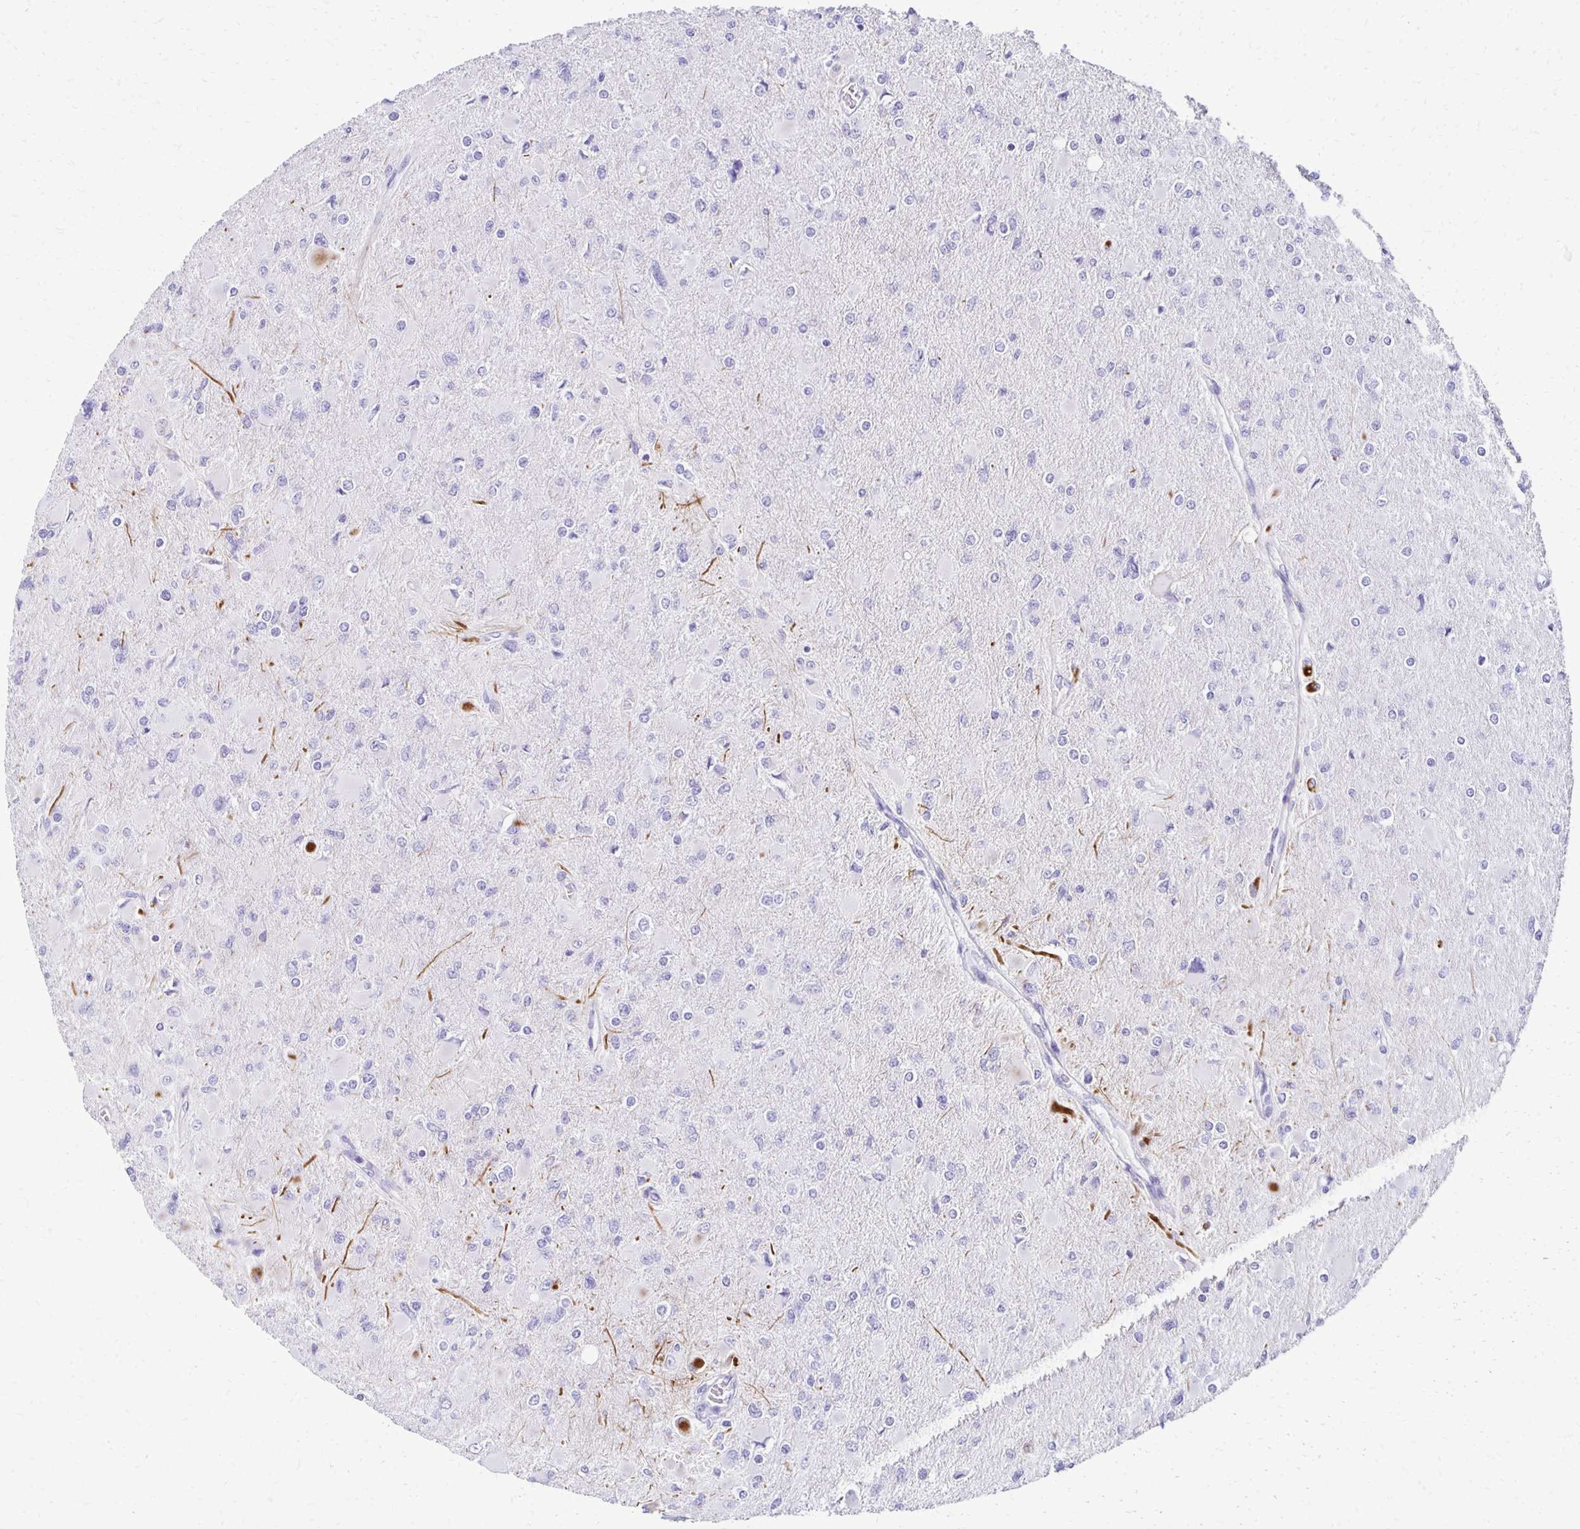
{"staining": {"intensity": "negative", "quantity": "none", "location": "none"}, "tissue": "glioma", "cell_type": "Tumor cells", "image_type": "cancer", "snomed": [{"axis": "morphology", "description": "Glioma, malignant, High grade"}, {"axis": "topography", "description": "Cerebral cortex"}], "caption": "Immunohistochemistry of glioma shows no expression in tumor cells. The staining is performed using DAB (3,3'-diaminobenzidine) brown chromogen with nuclei counter-stained in using hematoxylin.", "gene": "TMEM54", "patient": {"sex": "female", "age": 36}}